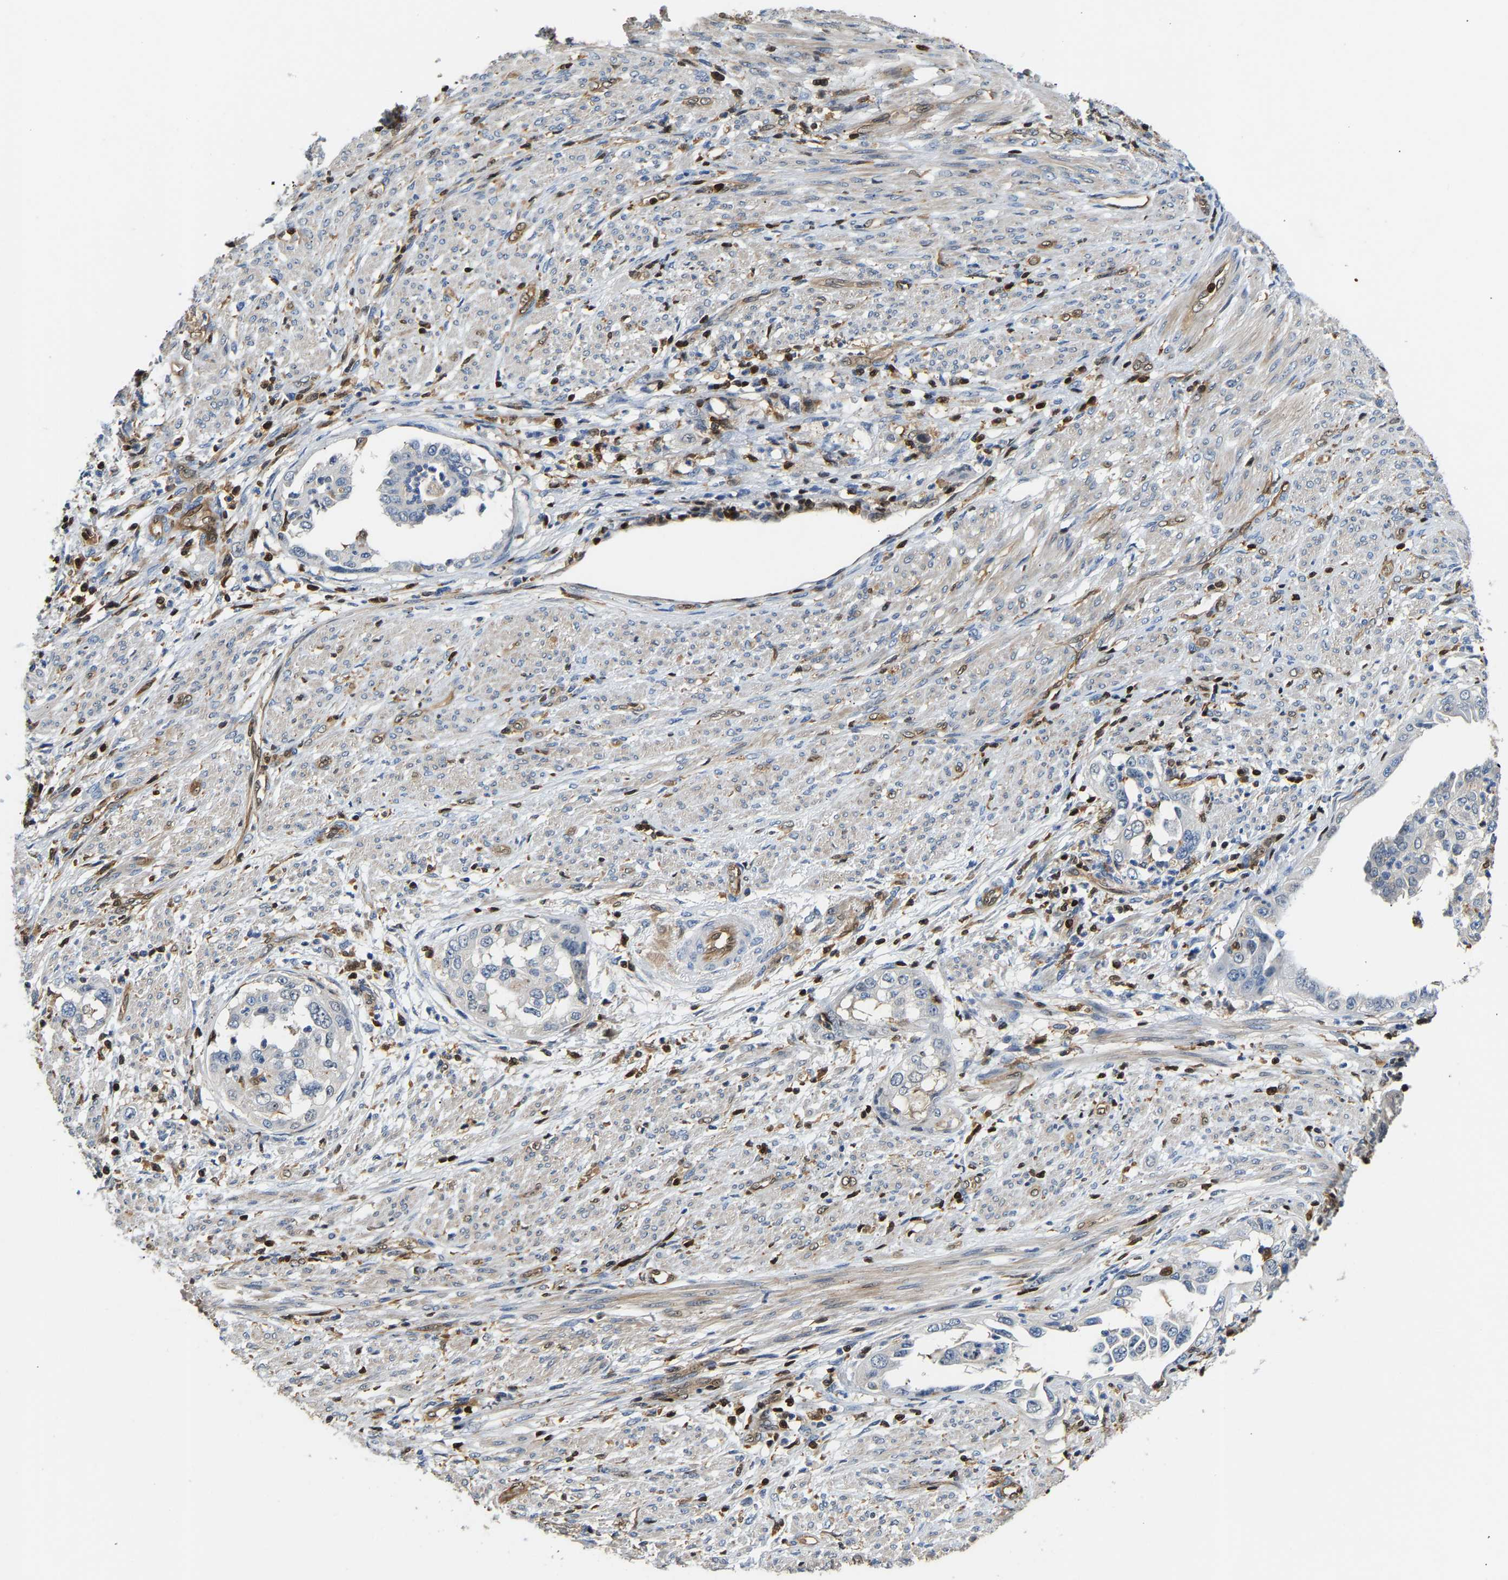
{"staining": {"intensity": "negative", "quantity": "none", "location": "none"}, "tissue": "endometrial cancer", "cell_type": "Tumor cells", "image_type": "cancer", "snomed": [{"axis": "morphology", "description": "Adenocarcinoma, NOS"}, {"axis": "topography", "description": "Endometrium"}], "caption": "Tumor cells show no significant expression in endometrial cancer. Brightfield microscopy of immunohistochemistry (IHC) stained with DAB (3,3'-diaminobenzidine) (brown) and hematoxylin (blue), captured at high magnification.", "gene": "GIMAP7", "patient": {"sex": "female", "age": 85}}